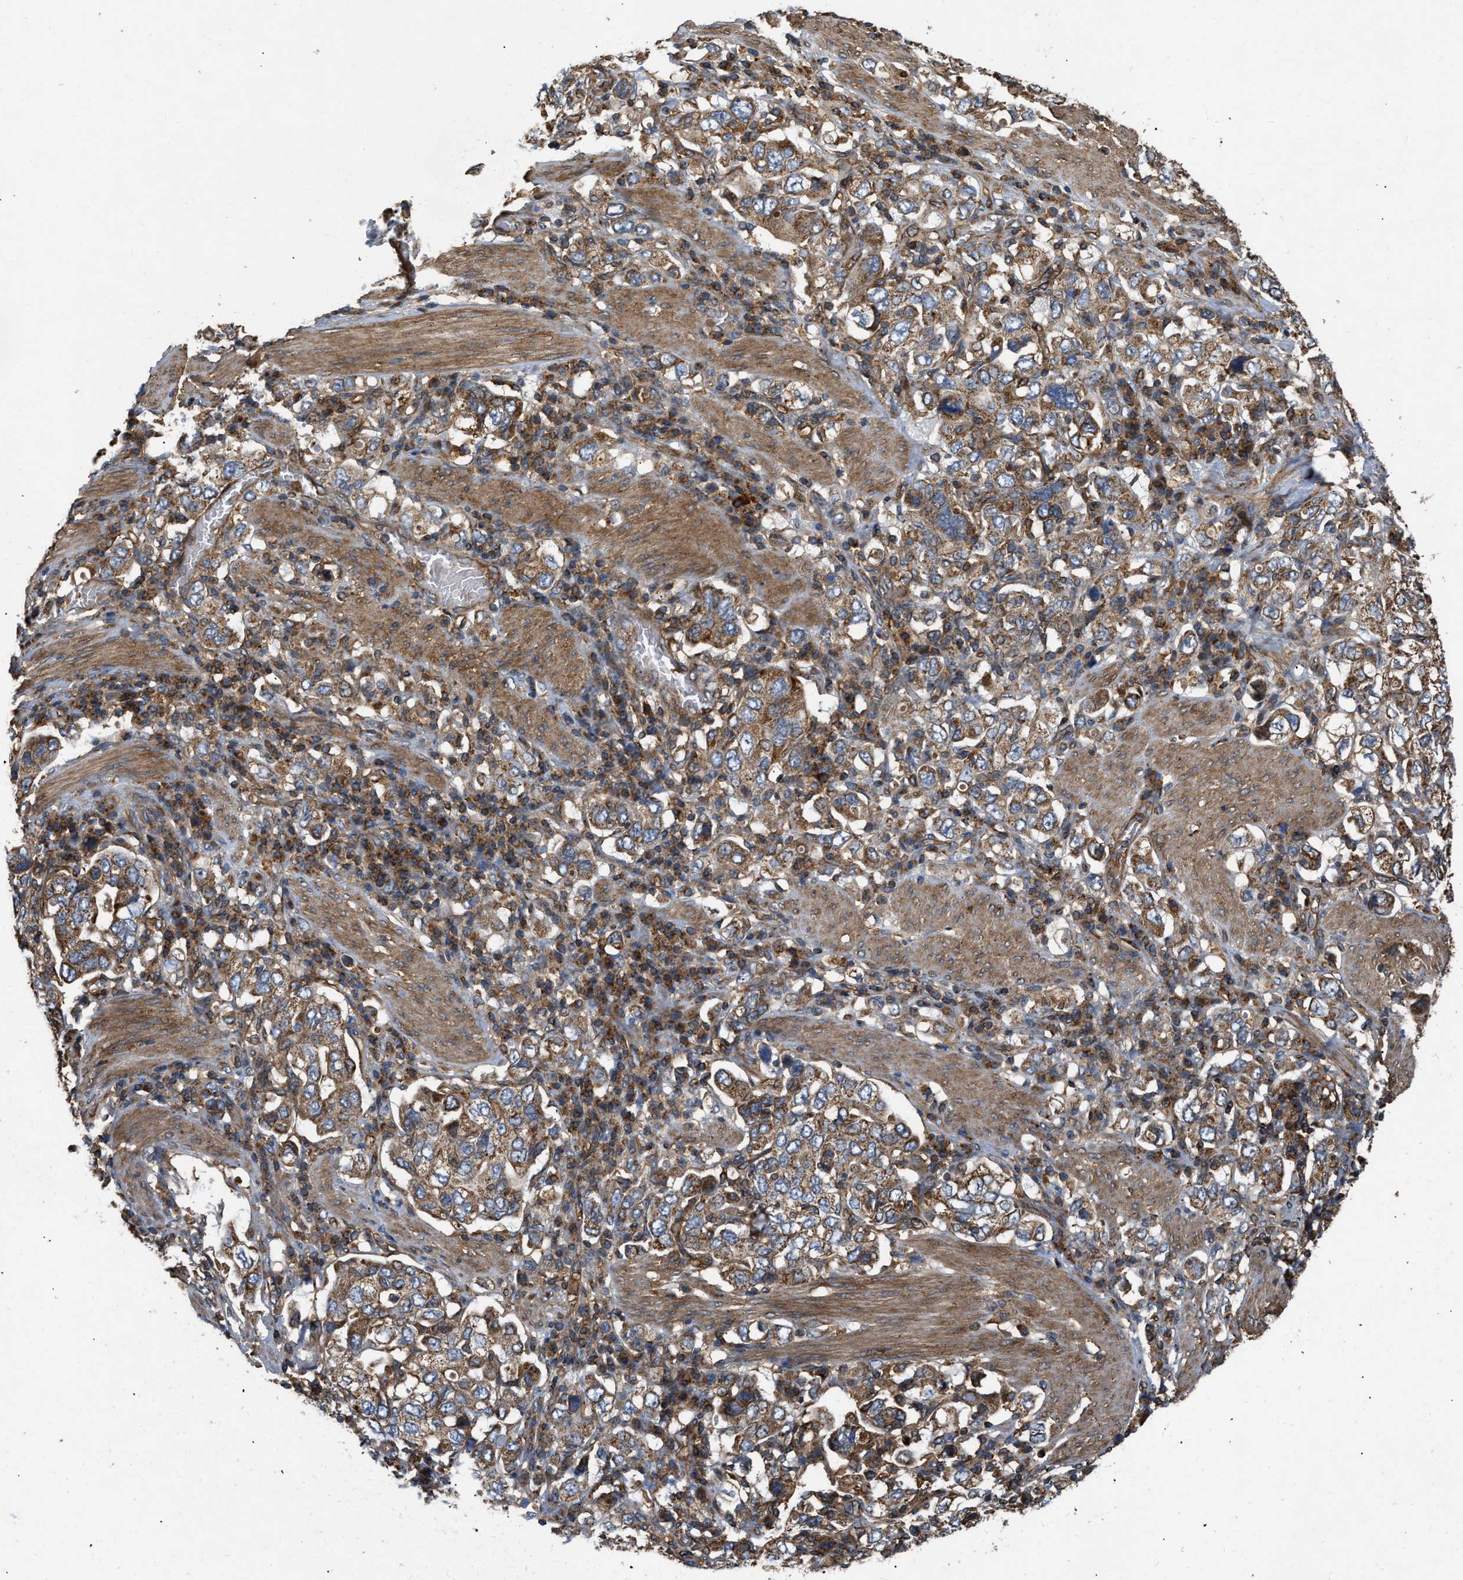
{"staining": {"intensity": "strong", "quantity": ">75%", "location": "cytoplasmic/membranous"}, "tissue": "stomach cancer", "cell_type": "Tumor cells", "image_type": "cancer", "snomed": [{"axis": "morphology", "description": "Adenocarcinoma, NOS"}, {"axis": "topography", "description": "Stomach, upper"}], "caption": "A brown stain highlights strong cytoplasmic/membranous staining of a protein in human stomach adenocarcinoma tumor cells.", "gene": "GNB4", "patient": {"sex": "male", "age": 62}}